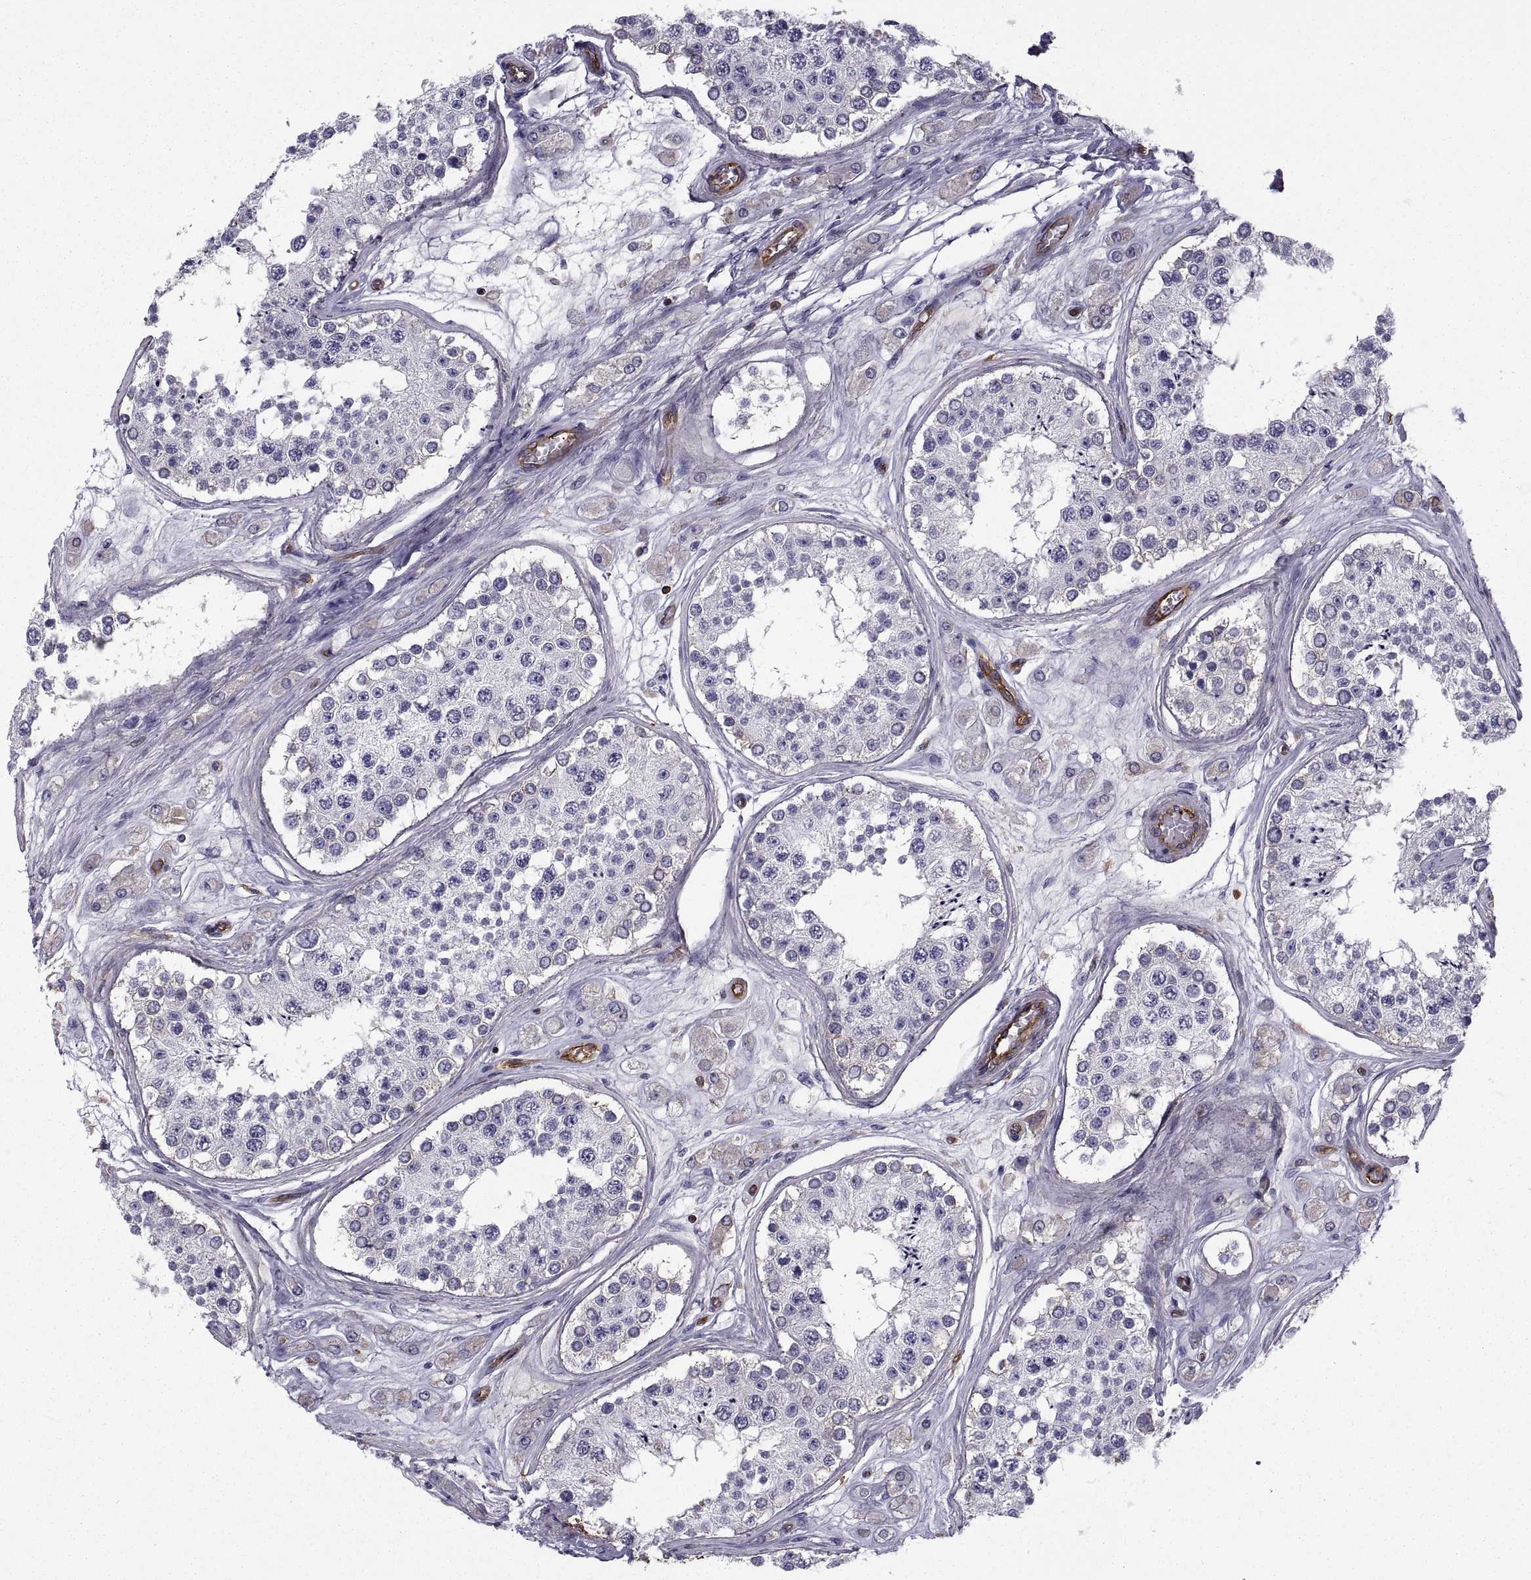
{"staining": {"intensity": "moderate", "quantity": "<25%", "location": "cytoplasmic/membranous"}, "tissue": "testis", "cell_type": "Cells in seminiferous ducts", "image_type": "normal", "snomed": [{"axis": "morphology", "description": "Normal tissue, NOS"}, {"axis": "topography", "description": "Testis"}], "caption": "Testis stained with DAB IHC displays low levels of moderate cytoplasmic/membranous positivity in approximately <25% of cells in seminiferous ducts.", "gene": "MYH9", "patient": {"sex": "male", "age": 25}}